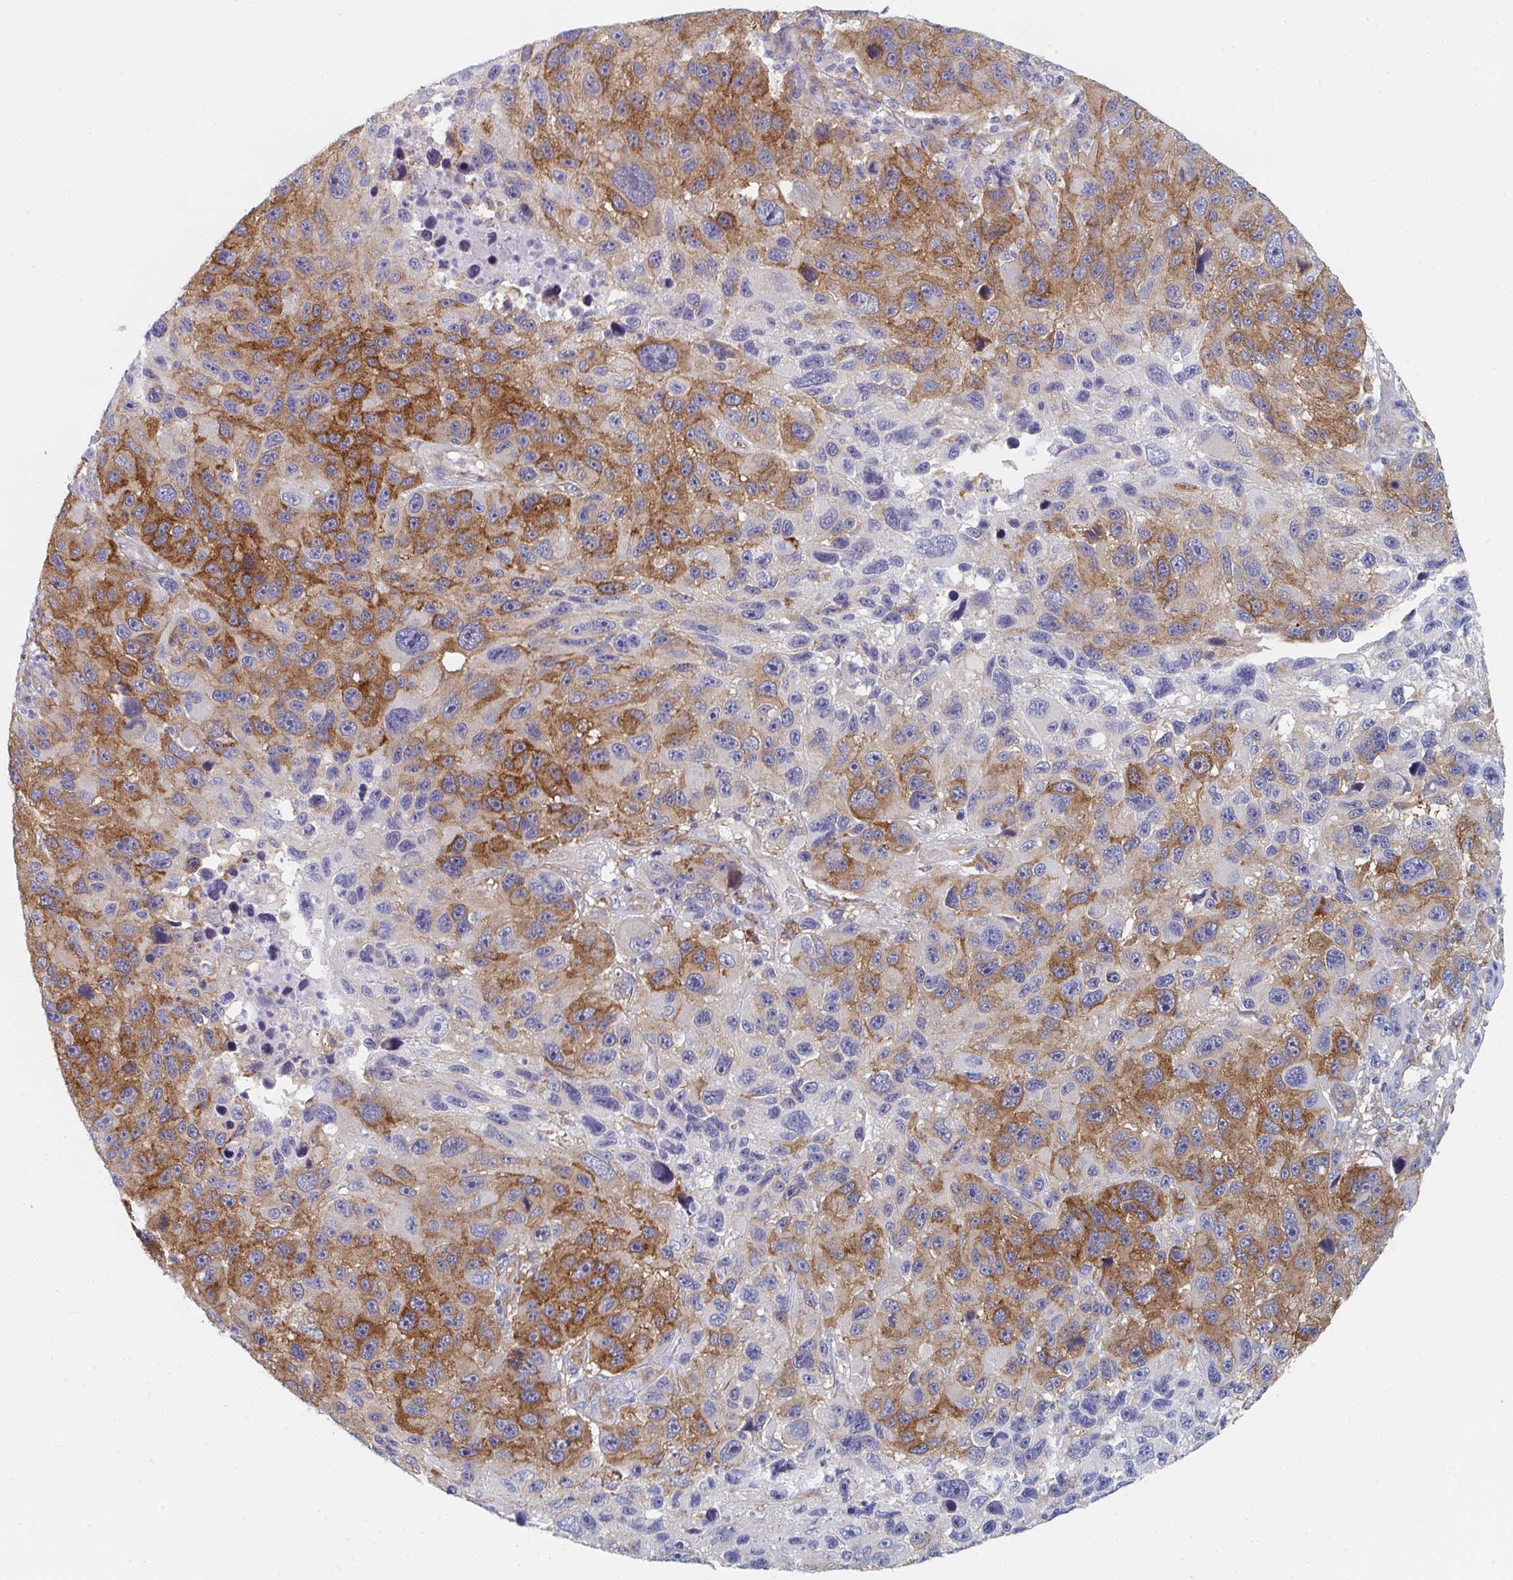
{"staining": {"intensity": "moderate", "quantity": "25%-75%", "location": "cytoplasmic/membranous"}, "tissue": "melanoma", "cell_type": "Tumor cells", "image_type": "cancer", "snomed": [{"axis": "morphology", "description": "Malignant melanoma, NOS"}, {"axis": "topography", "description": "Skin"}], "caption": "DAB immunohistochemical staining of human malignant melanoma shows moderate cytoplasmic/membranous protein expression in about 25%-75% of tumor cells.", "gene": "DAB2", "patient": {"sex": "male", "age": 53}}